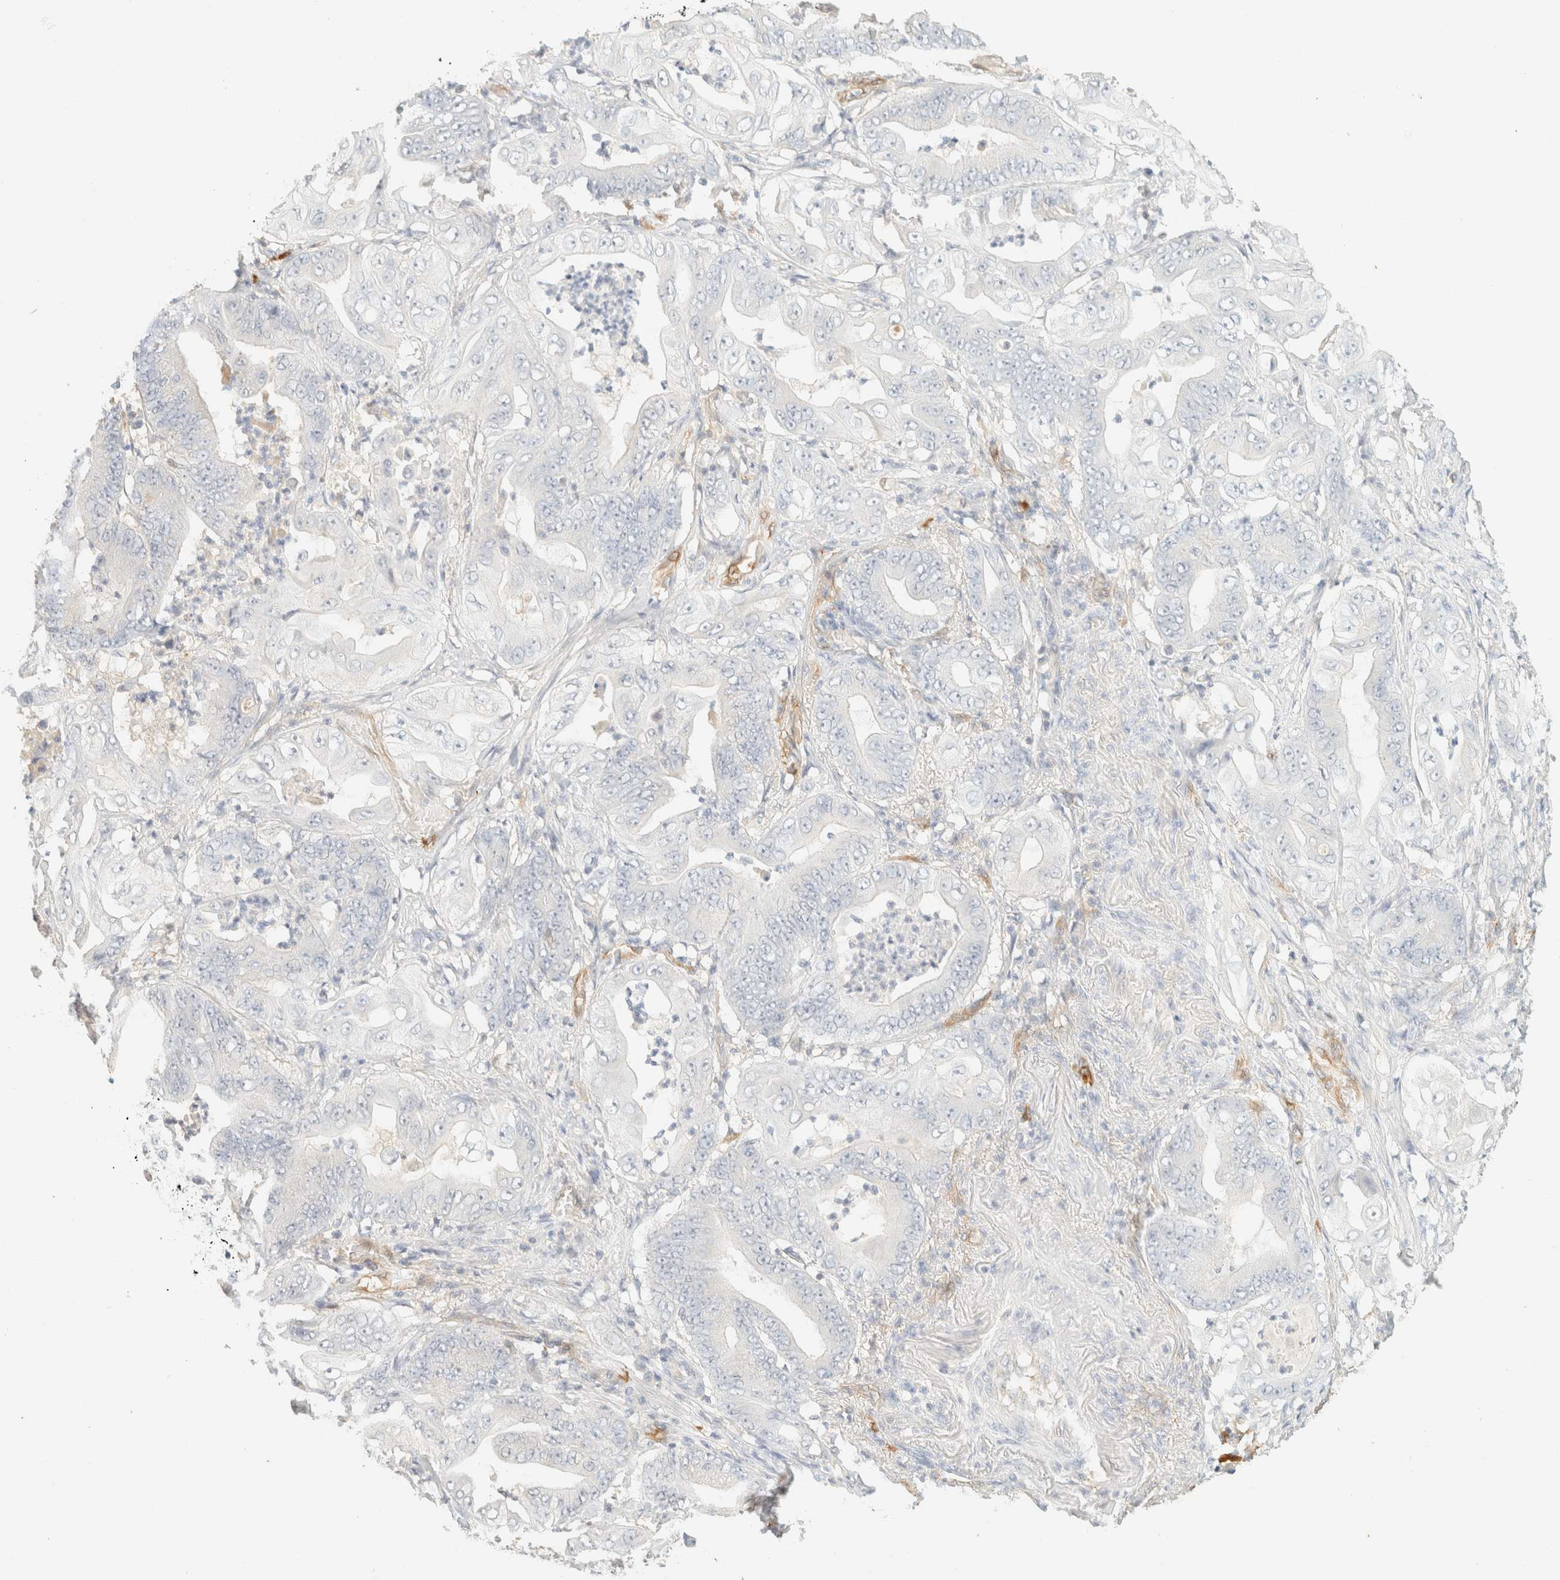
{"staining": {"intensity": "negative", "quantity": "none", "location": "none"}, "tissue": "stomach cancer", "cell_type": "Tumor cells", "image_type": "cancer", "snomed": [{"axis": "morphology", "description": "Adenocarcinoma, NOS"}, {"axis": "topography", "description": "Stomach"}], "caption": "An image of stomach cancer (adenocarcinoma) stained for a protein displays no brown staining in tumor cells.", "gene": "FHOD1", "patient": {"sex": "female", "age": 73}}